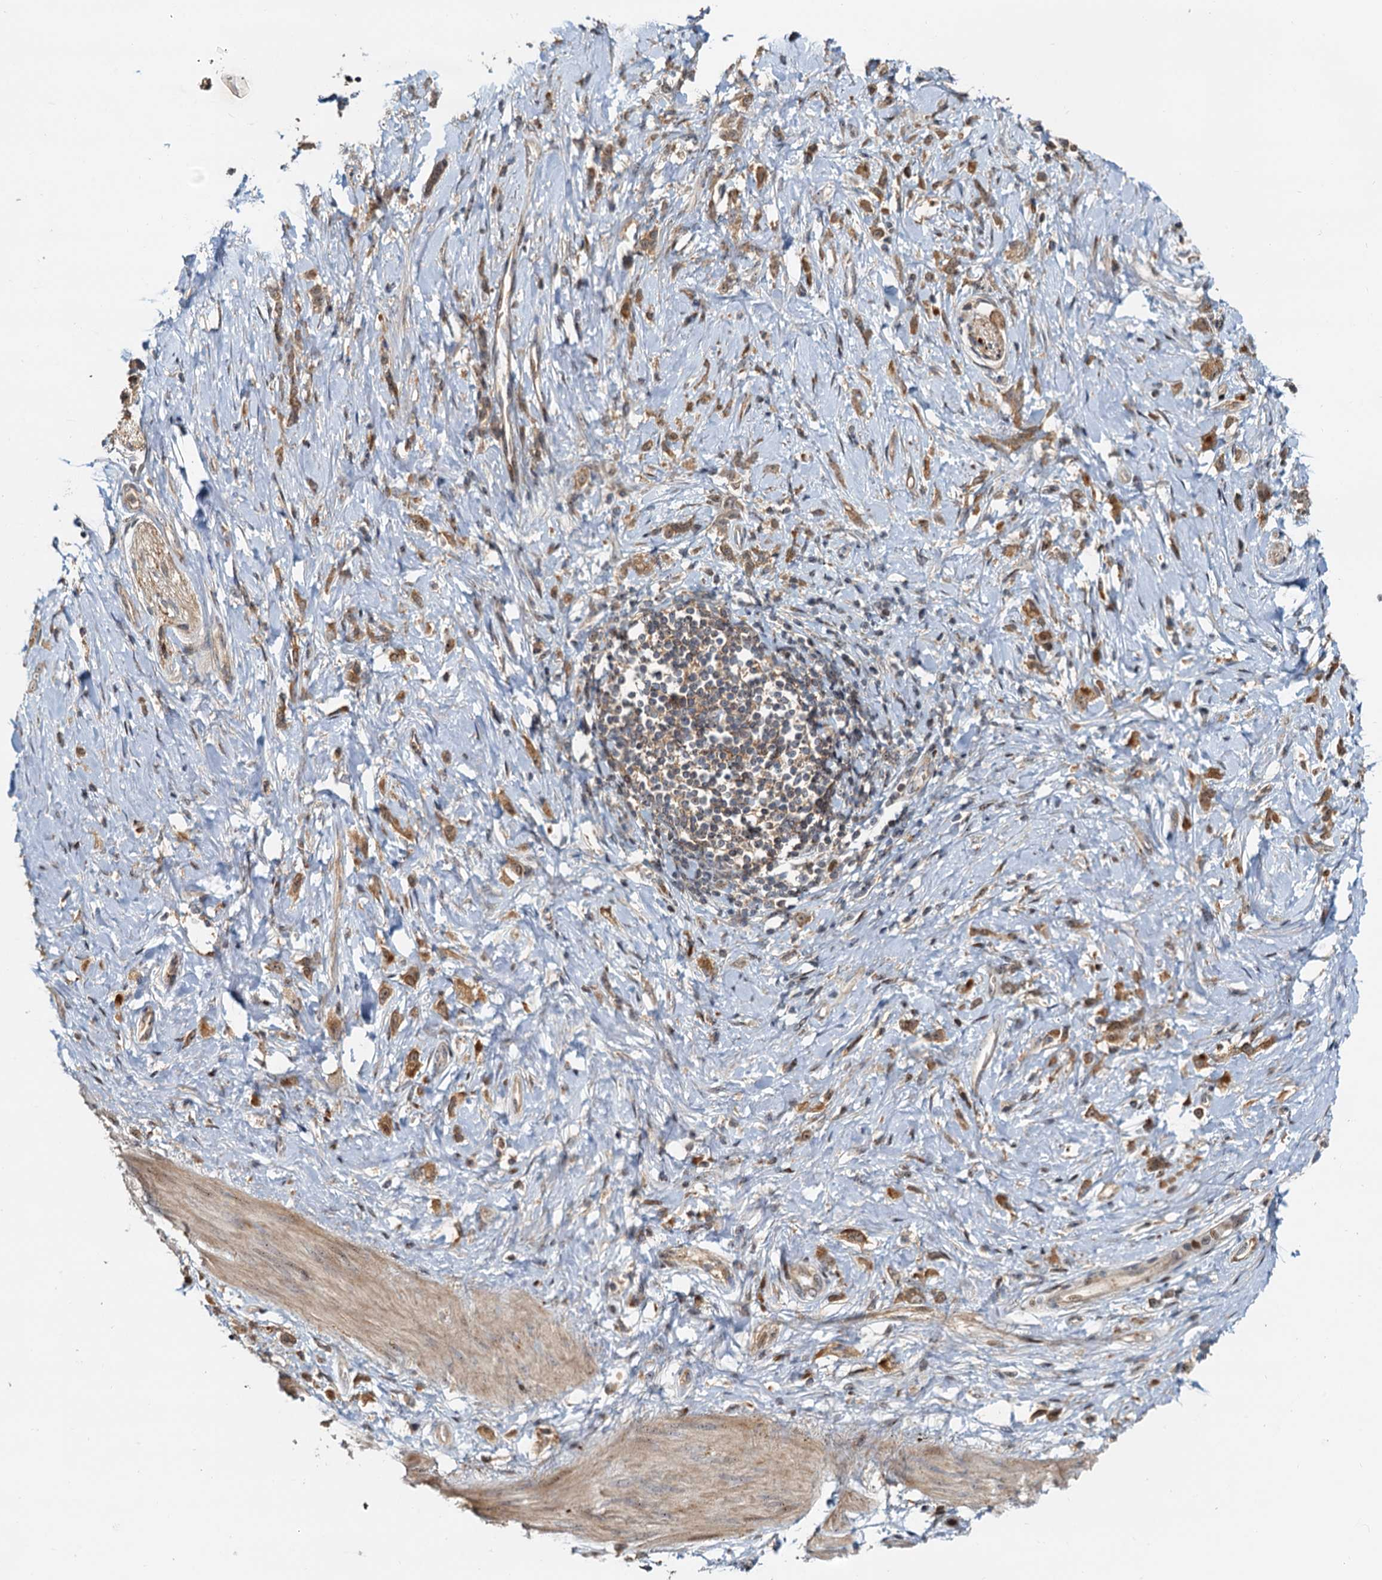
{"staining": {"intensity": "moderate", "quantity": ">75%", "location": "cytoplasmic/membranous"}, "tissue": "stomach cancer", "cell_type": "Tumor cells", "image_type": "cancer", "snomed": [{"axis": "morphology", "description": "Adenocarcinoma, NOS"}, {"axis": "topography", "description": "Stomach"}], "caption": "Immunohistochemical staining of stomach adenocarcinoma demonstrates medium levels of moderate cytoplasmic/membranous positivity in approximately >75% of tumor cells.", "gene": "TOLLIP", "patient": {"sex": "female", "age": 60}}